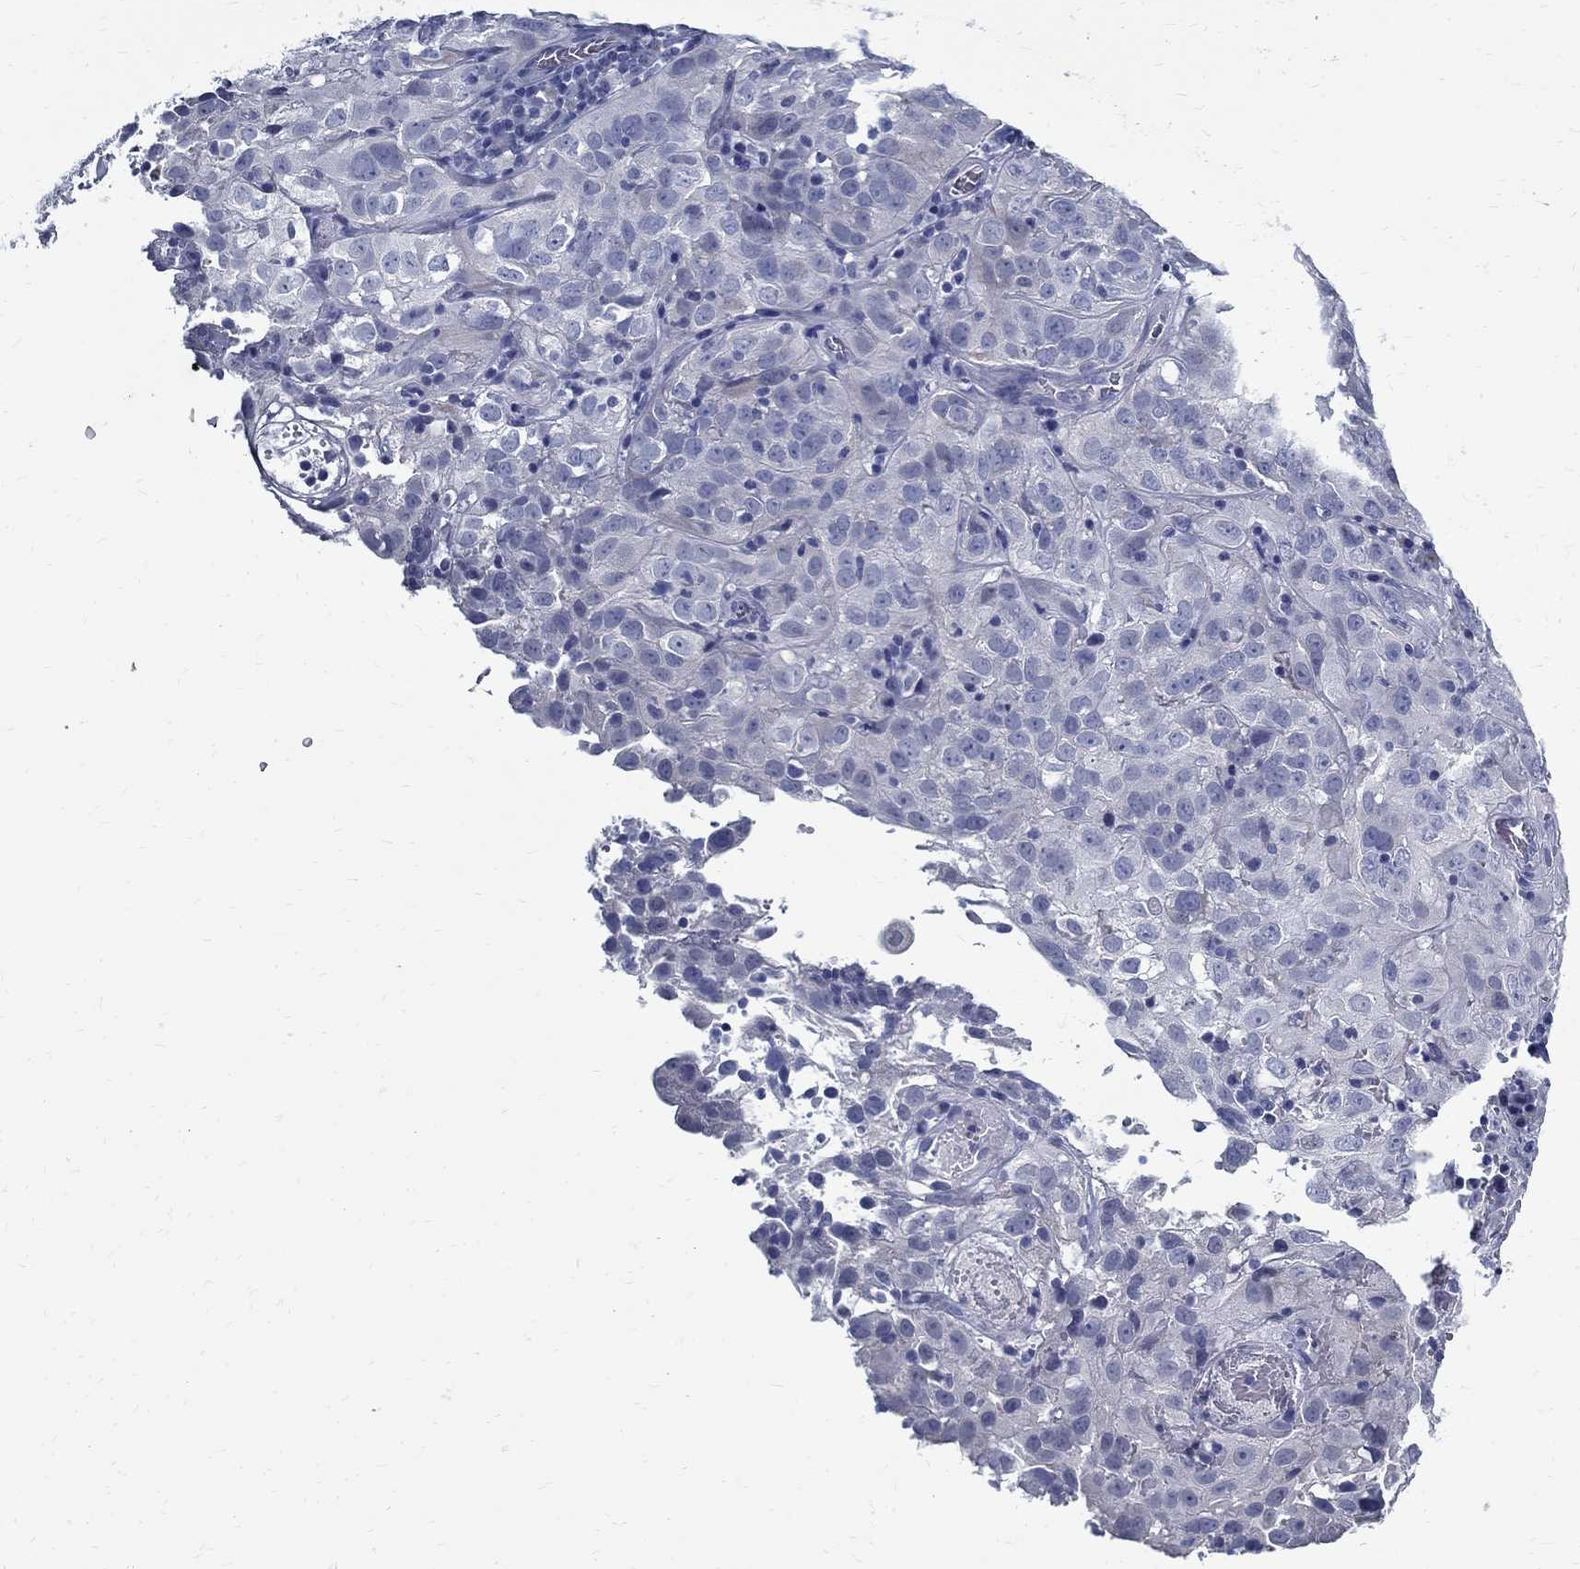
{"staining": {"intensity": "negative", "quantity": "none", "location": "none"}, "tissue": "cervical cancer", "cell_type": "Tumor cells", "image_type": "cancer", "snomed": [{"axis": "morphology", "description": "Squamous cell carcinoma, NOS"}, {"axis": "topography", "description": "Cervix"}], "caption": "IHC histopathology image of human cervical cancer (squamous cell carcinoma) stained for a protein (brown), which shows no staining in tumor cells. (Brightfield microscopy of DAB immunohistochemistry at high magnification).", "gene": "TGM4", "patient": {"sex": "female", "age": 32}}